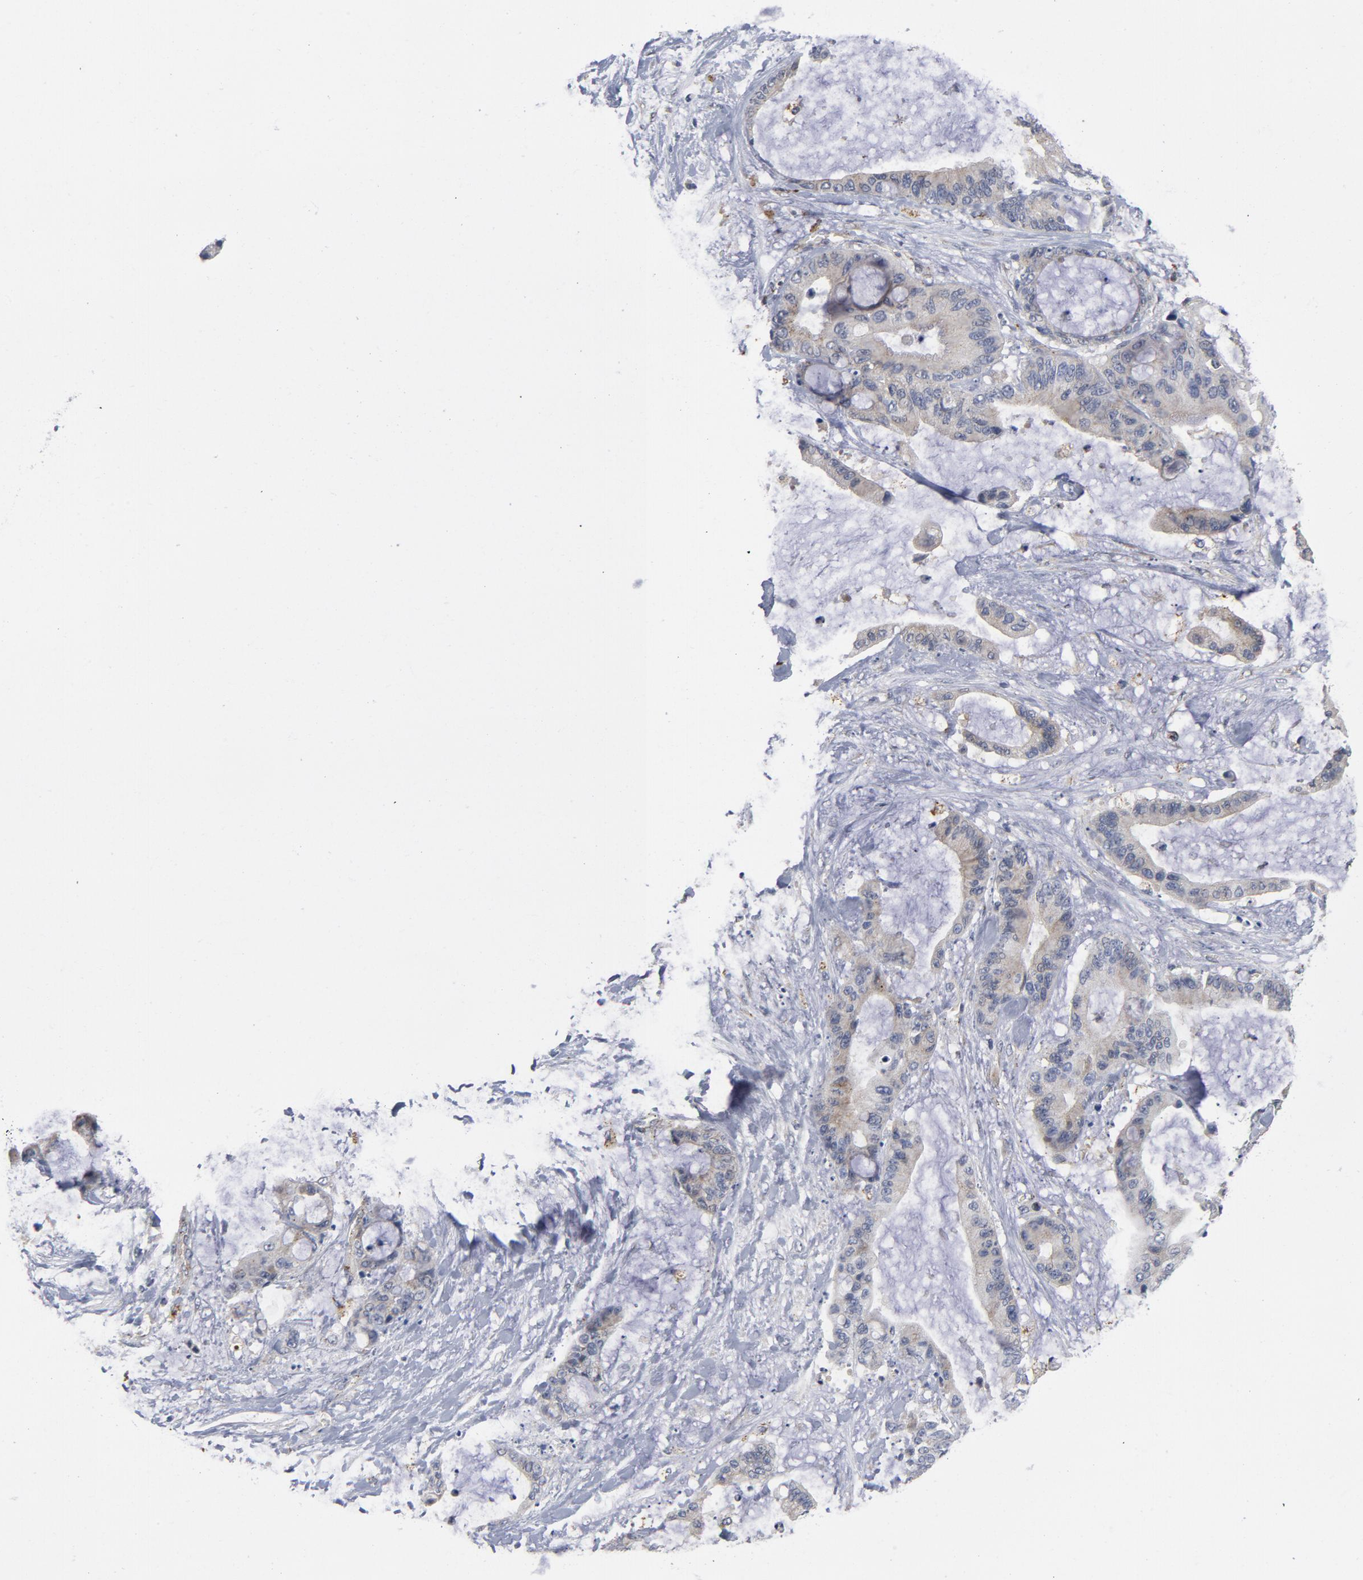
{"staining": {"intensity": "negative", "quantity": "none", "location": "none"}, "tissue": "liver cancer", "cell_type": "Tumor cells", "image_type": "cancer", "snomed": [{"axis": "morphology", "description": "Cholangiocarcinoma"}, {"axis": "topography", "description": "Liver"}], "caption": "Tumor cells show no significant expression in cholangiocarcinoma (liver). (DAB IHC visualized using brightfield microscopy, high magnification).", "gene": "AKT2", "patient": {"sex": "female", "age": 73}}